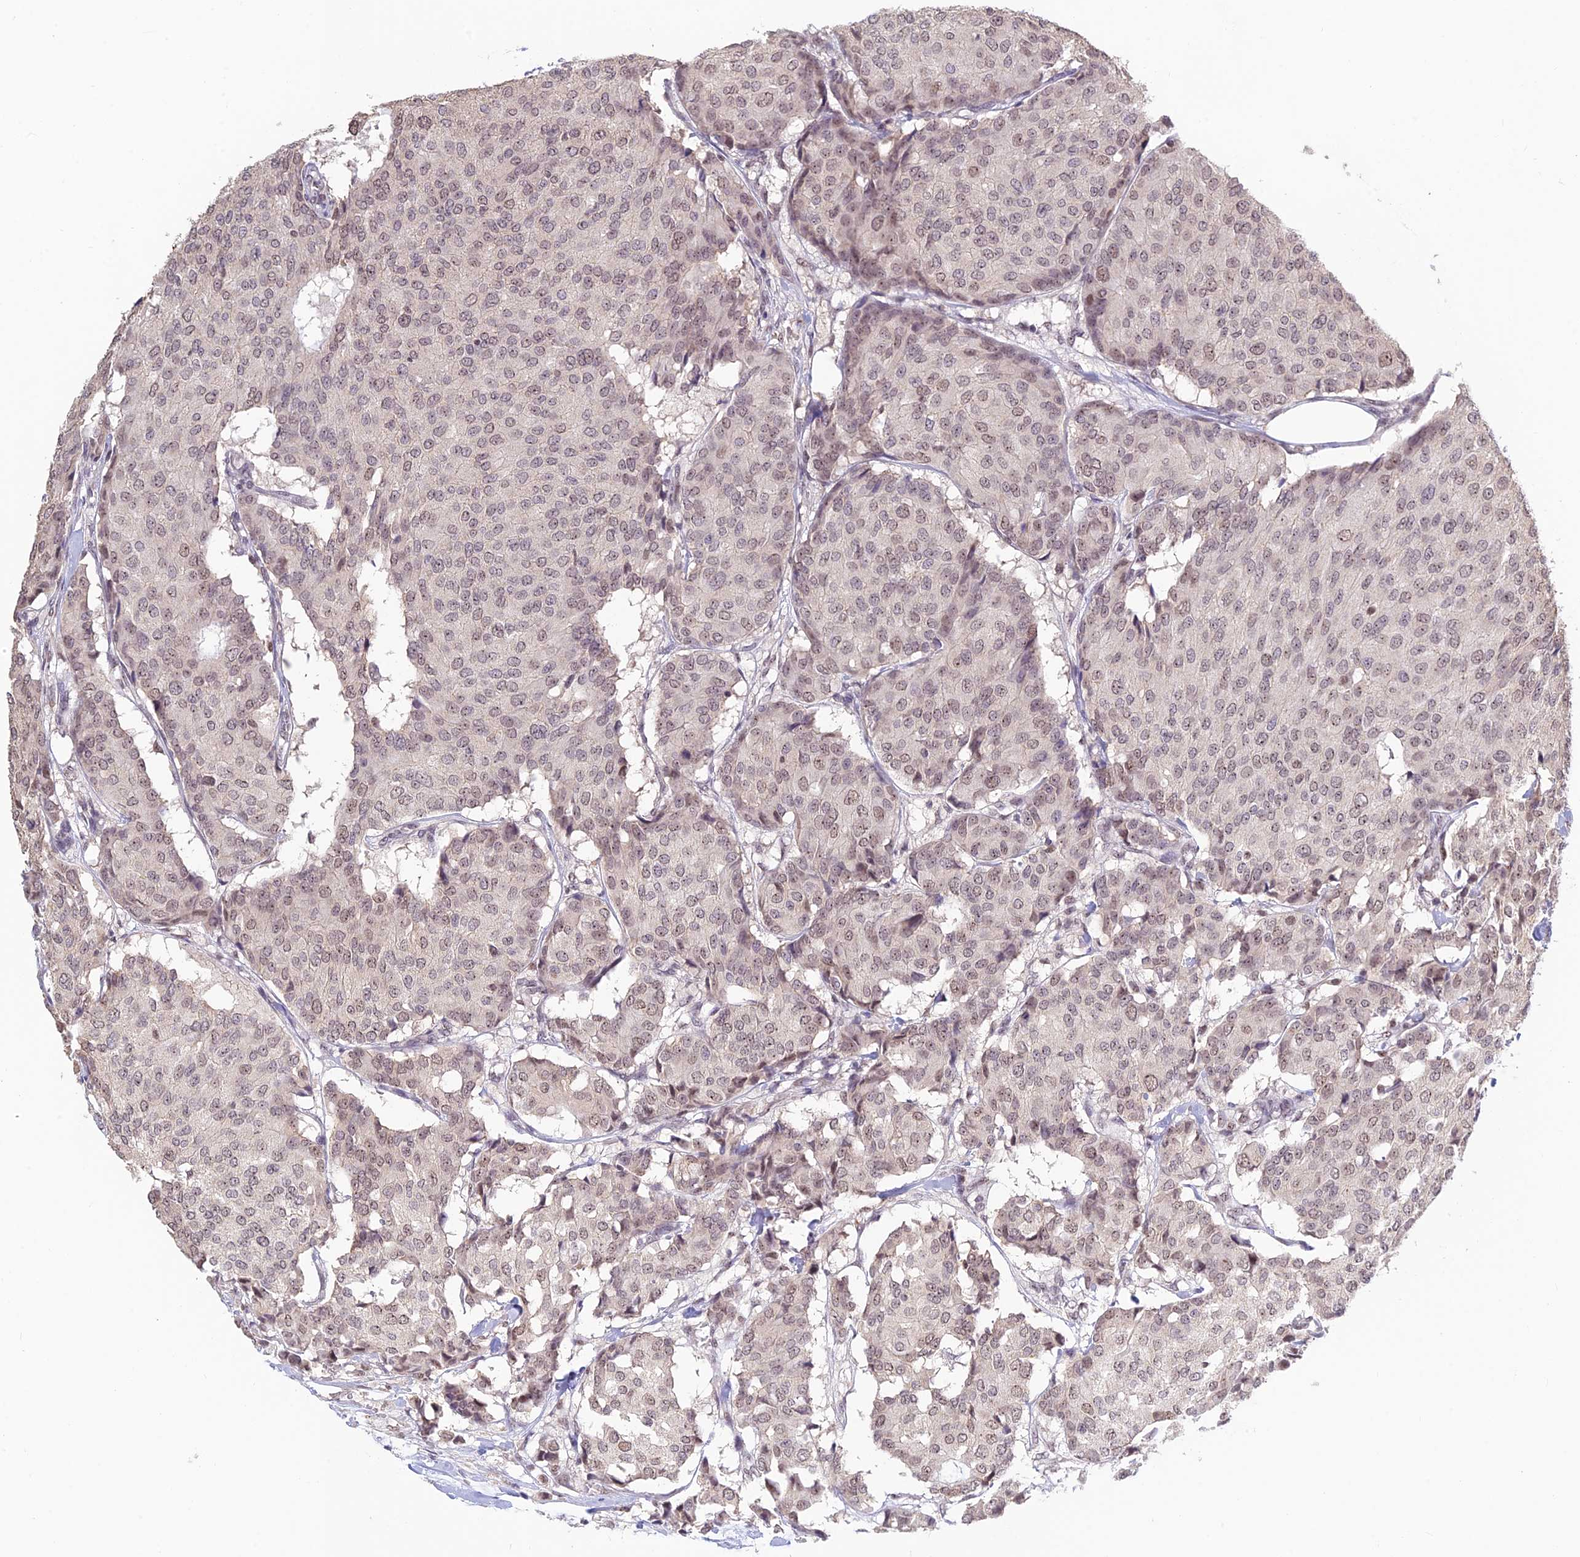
{"staining": {"intensity": "weak", "quantity": "25%-75%", "location": "nuclear"}, "tissue": "breast cancer", "cell_type": "Tumor cells", "image_type": "cancer", "snomed": [{"axis": "morphology", "description": "Duct carcinoma"}, {"axis": "topography", "description": "Breast"}], "caption": "This micrograph shows invasive ductal carcinoma (breast) stained with immunohistochemistry (IHC) to label a protein in brown. The nuclear of tumor cells show weak positivity for the protein. Nuclei are counter-stained blue.", "gene": "POLR1G", "patient": {"sex": "female", "age": 75}}